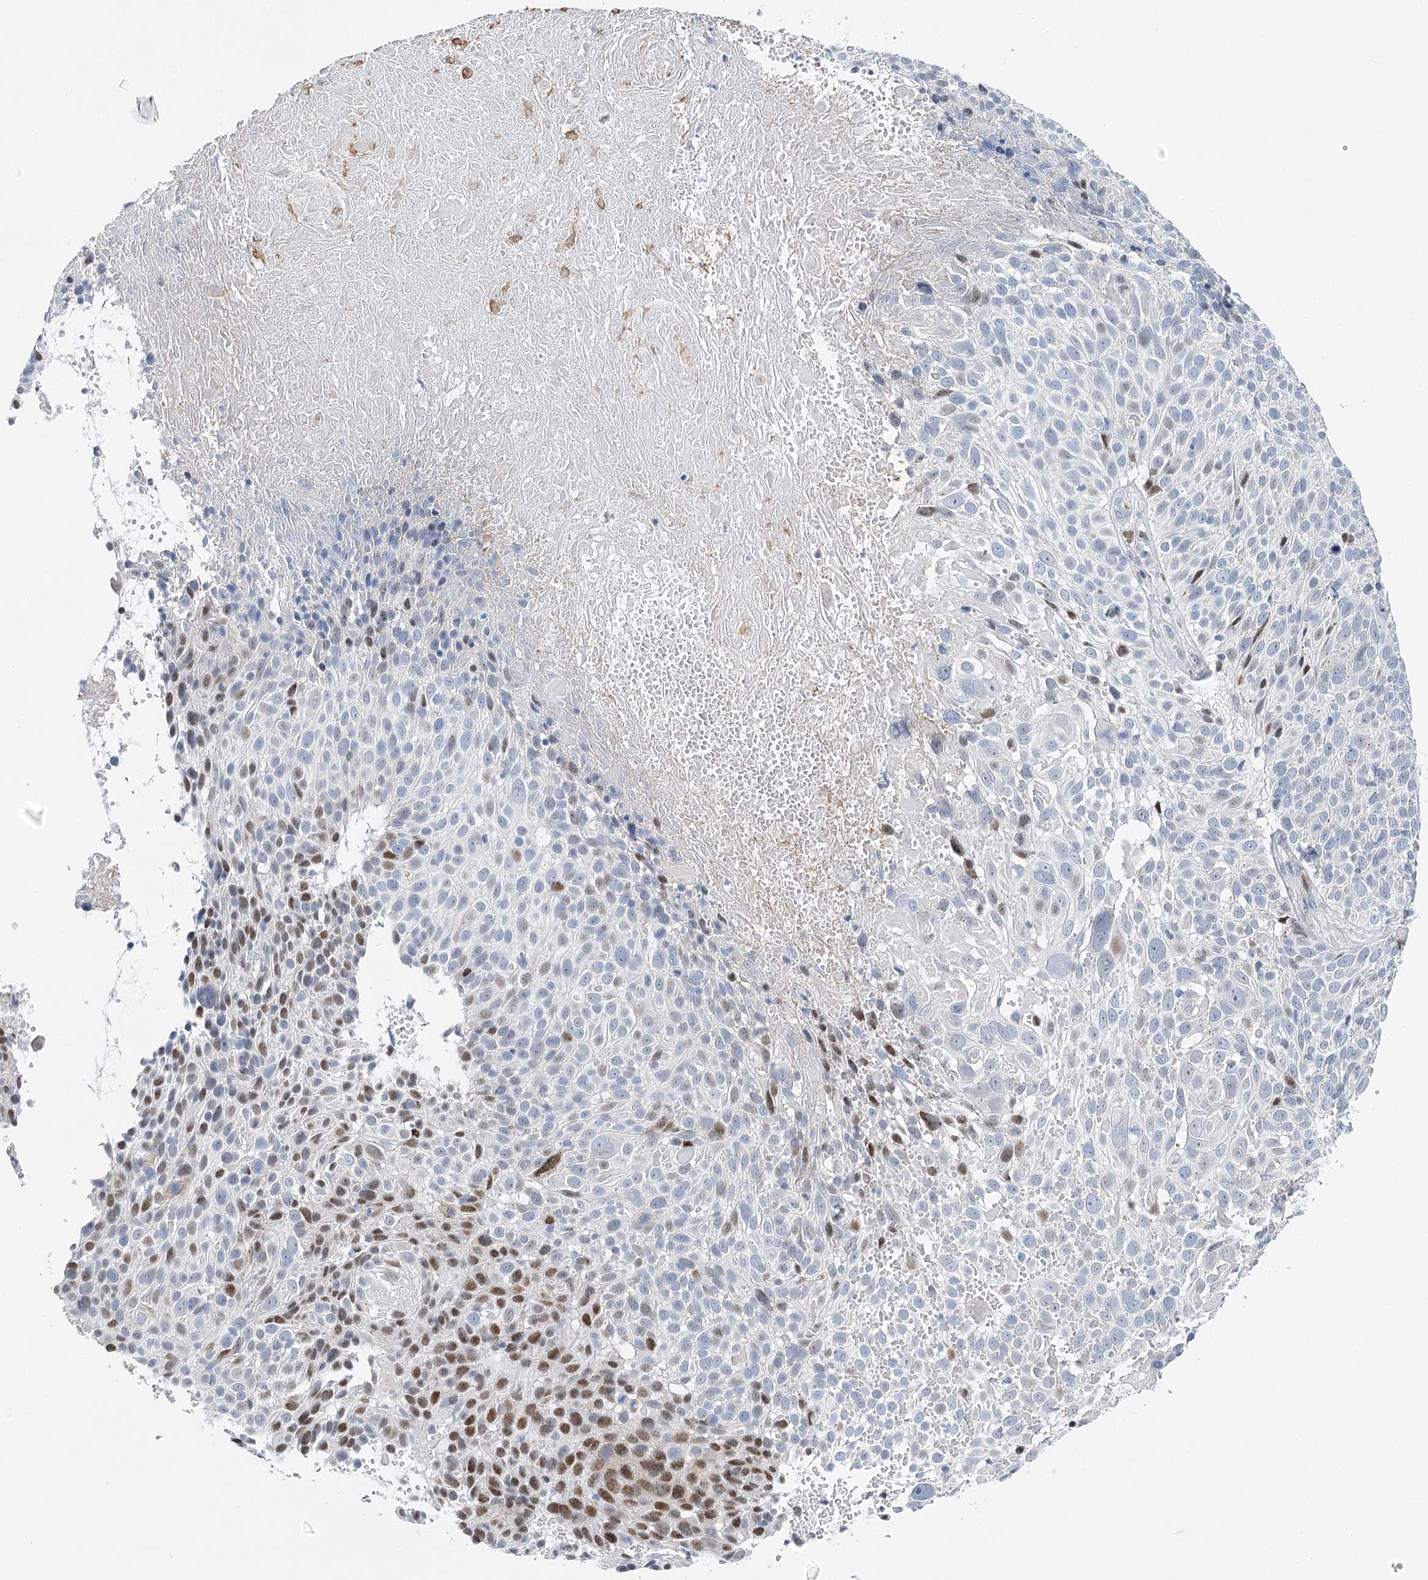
{"staining": {"intensity": "moderate", "quantity": "<25%", "location": "nuclear"}, "tissue": "cervical cancer", "cell_type": "Tumor cells", "image_type": "cancer", "snomed": [{"axis": "morphology", "description": "Squamous cell carcinoma, NOS"}, {"axis": "topography", "description": "Cervix"}], "caption": "This micrograph exhibits immunohistochemistry staining of human cervical cancer (squamous cell carcinoma), with low moderate nuclear positivity in approximately <25% of tumor cells.", "gene": "CAMTA1", "patient": {"sex": "female", "age": 74}}